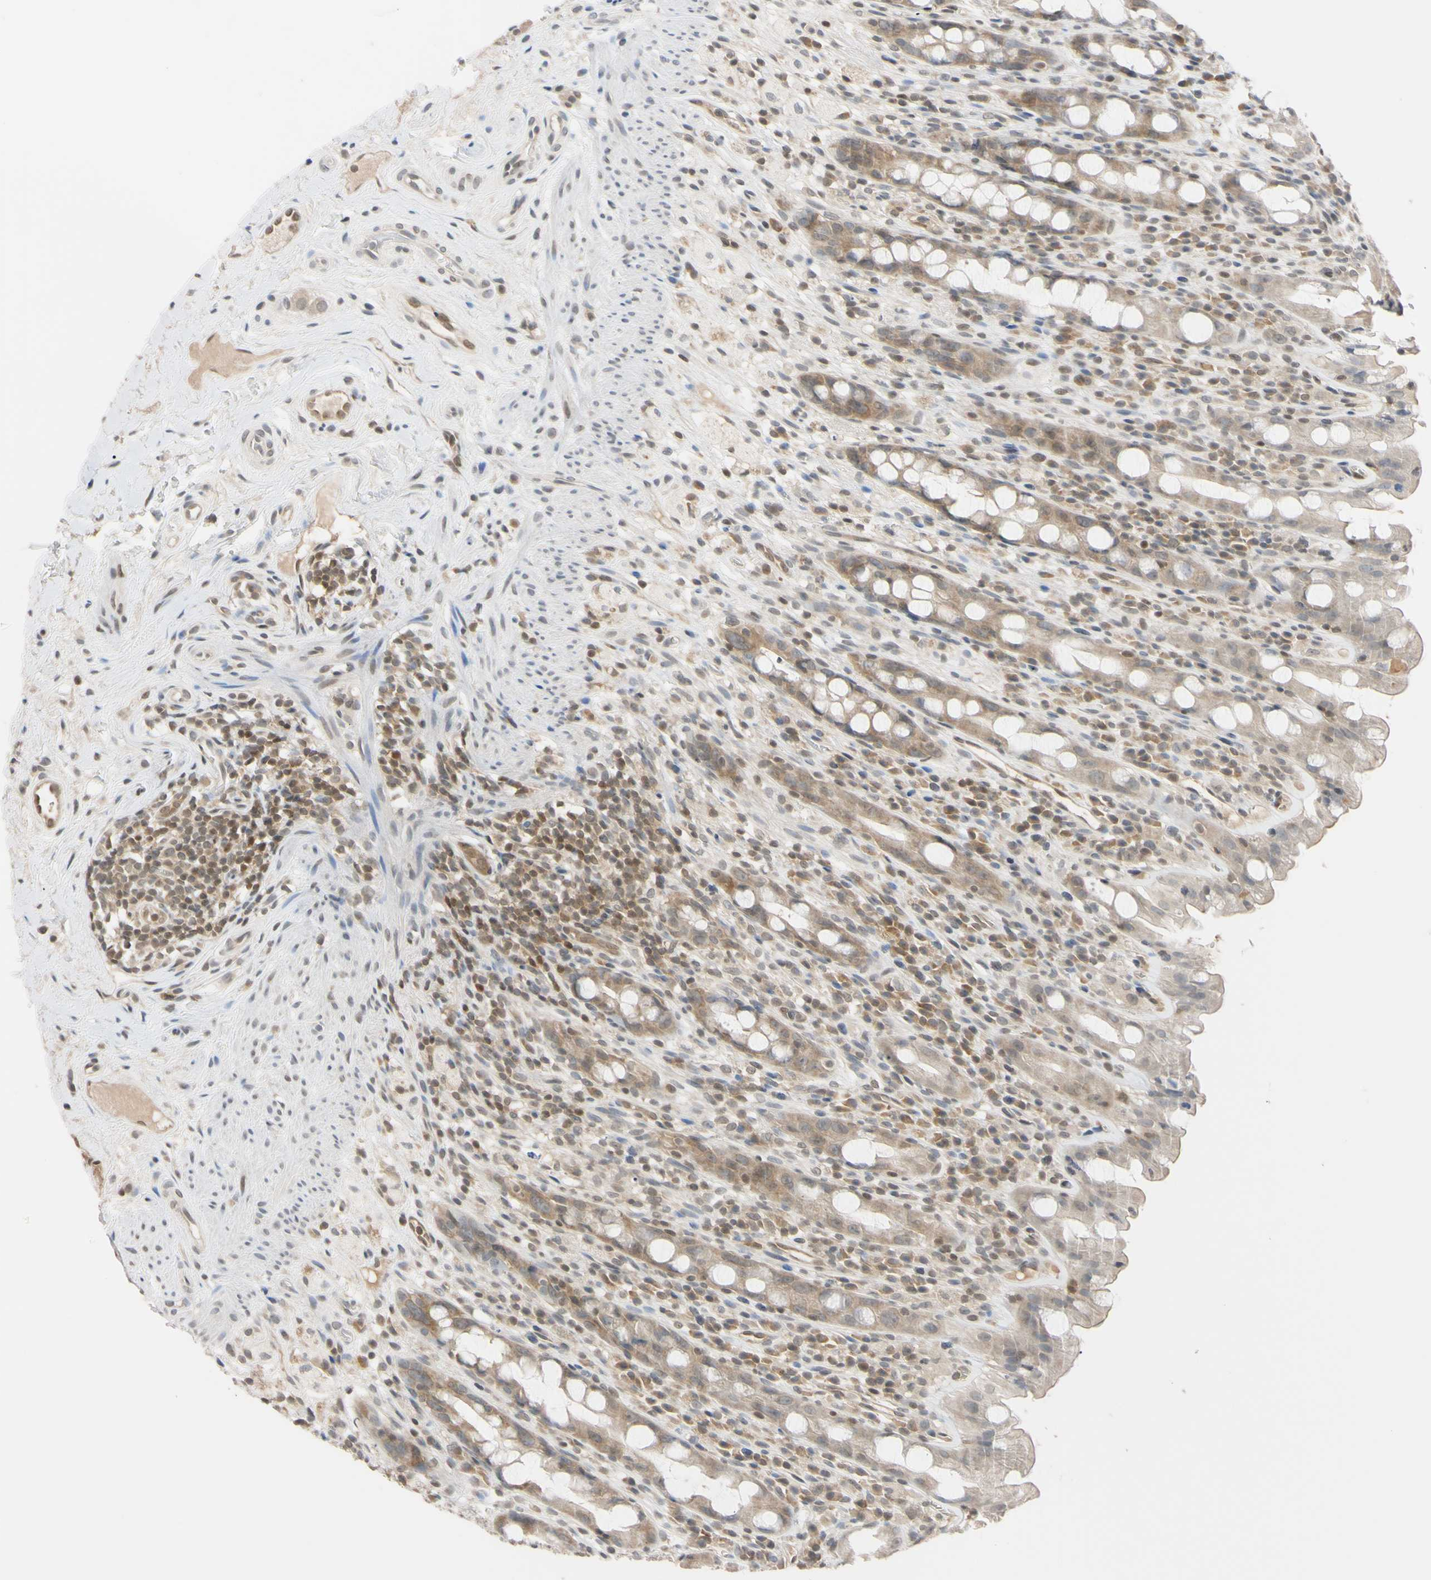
{"staining": {"intensity": "weak", "quantity": ">75%", "location": "cytoplasmic/membranous"}, "tissue": "rectum", "cell_type": "Glandular cells", "image_type": "normal", "snomed": [{"axis": "morphology", "description": "Normal tissue, NOS"}, {"axis": "topography", "description": "Rectum"}], "caption": "Glandular cells display weak cytoplasmic/membranous positivity in approximately >75% of cells in benign rectum. The protein of interest is shown in brown color, while the nuclei are stained blue.", "gene": "UBE2I", "patient": {"sex": "male", "age": 44}}